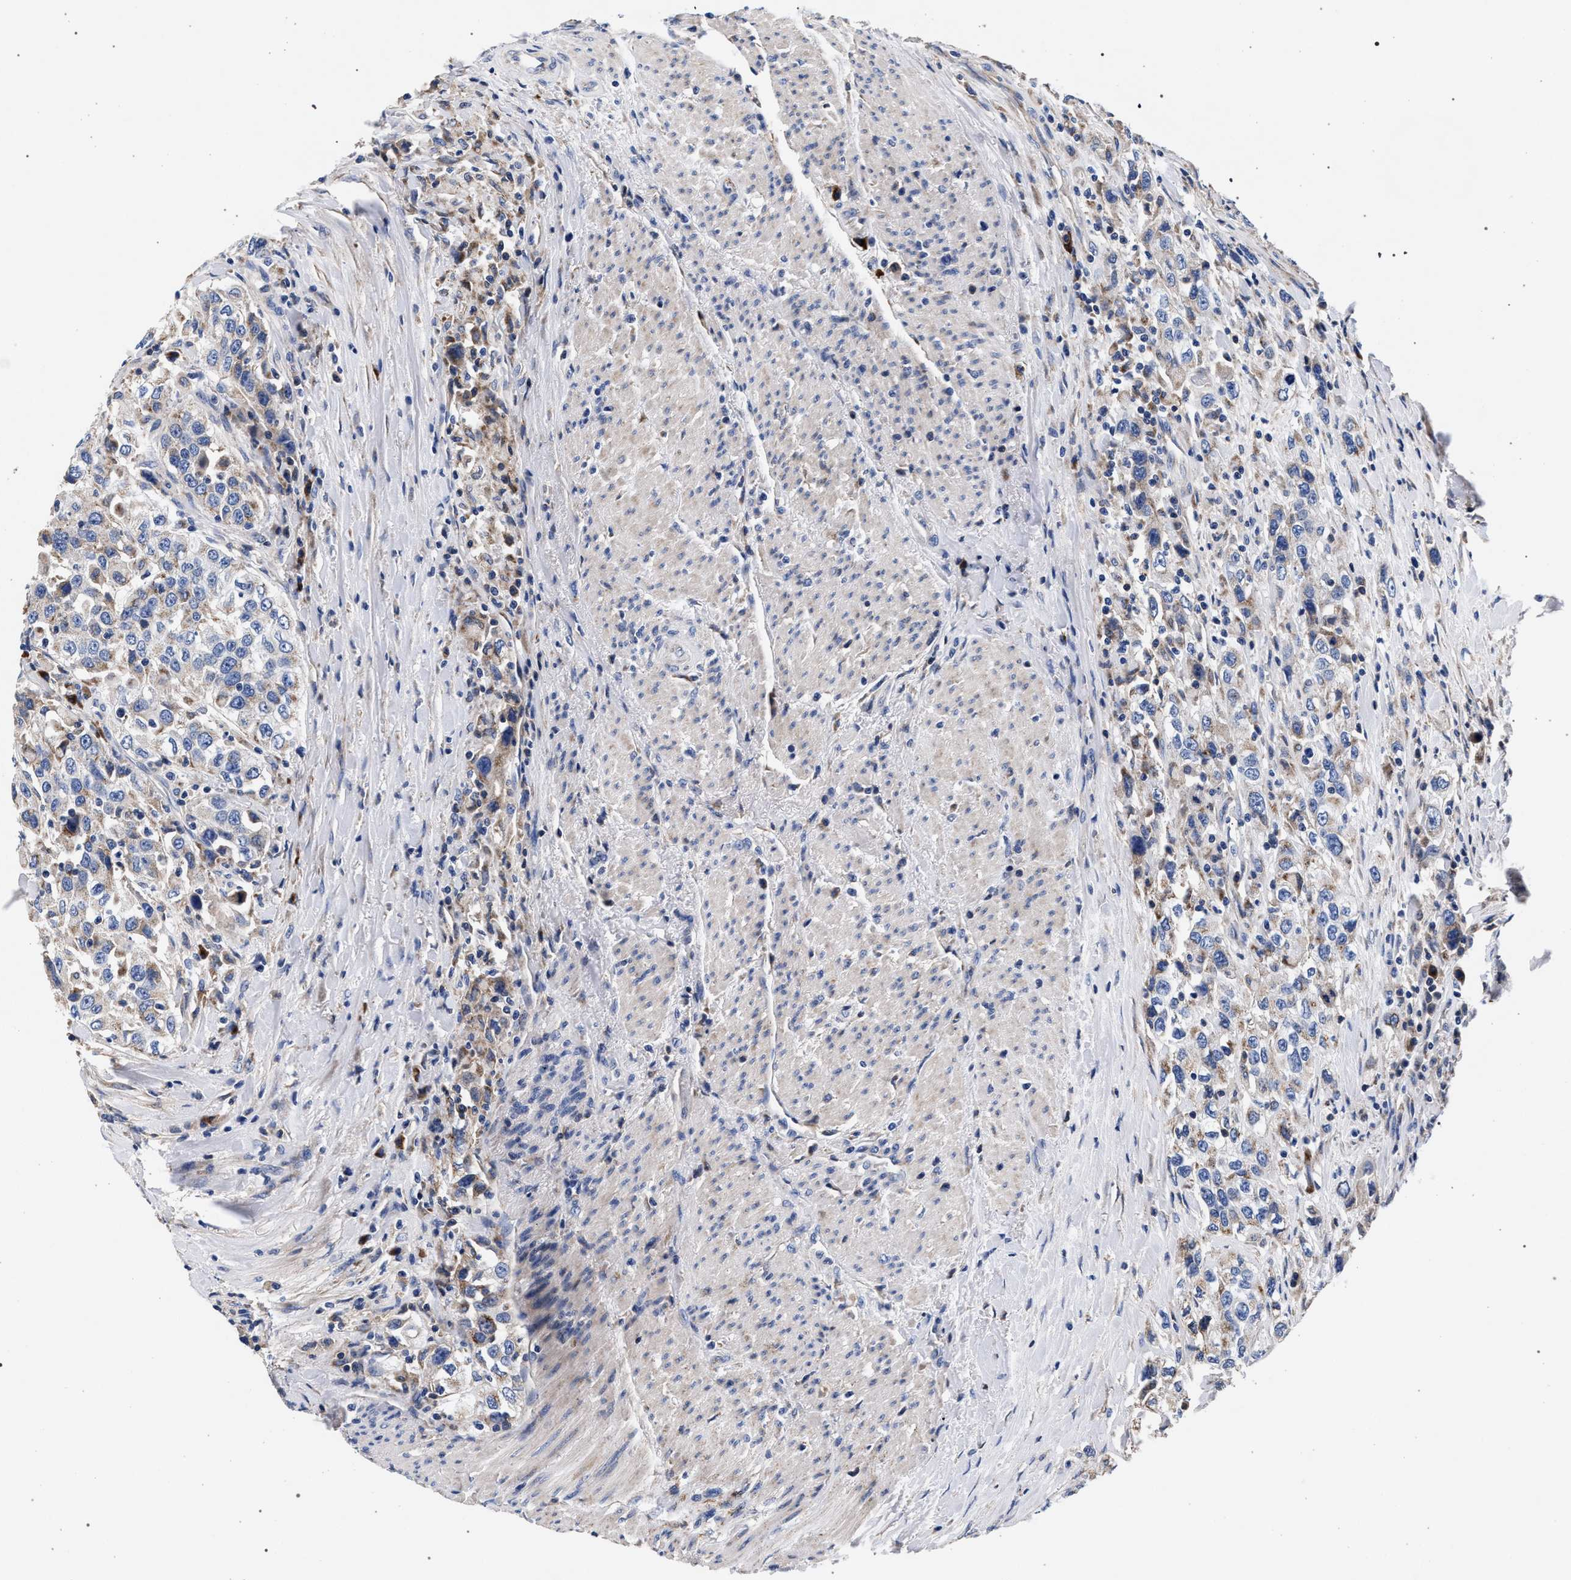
{"staining": {"intensity": "negative", "quantity": "none", "location": "none"}, "tissue": "urothelial cancer", "cell_type": "Tumor cells", "image_type": "cancer", "snomed": [{"axis": "morphology", "description": "Urothelial carcinoma, High grade"}, {"axis": "topography", "description": "Urinary bladder"}], "caption": "Micrograph shows no protein staining in tumor cells of urothelial carcinoma (high-grade) tissue.", "gene": "ACOX1", "patient": {"sex": "female", "age": 80}}